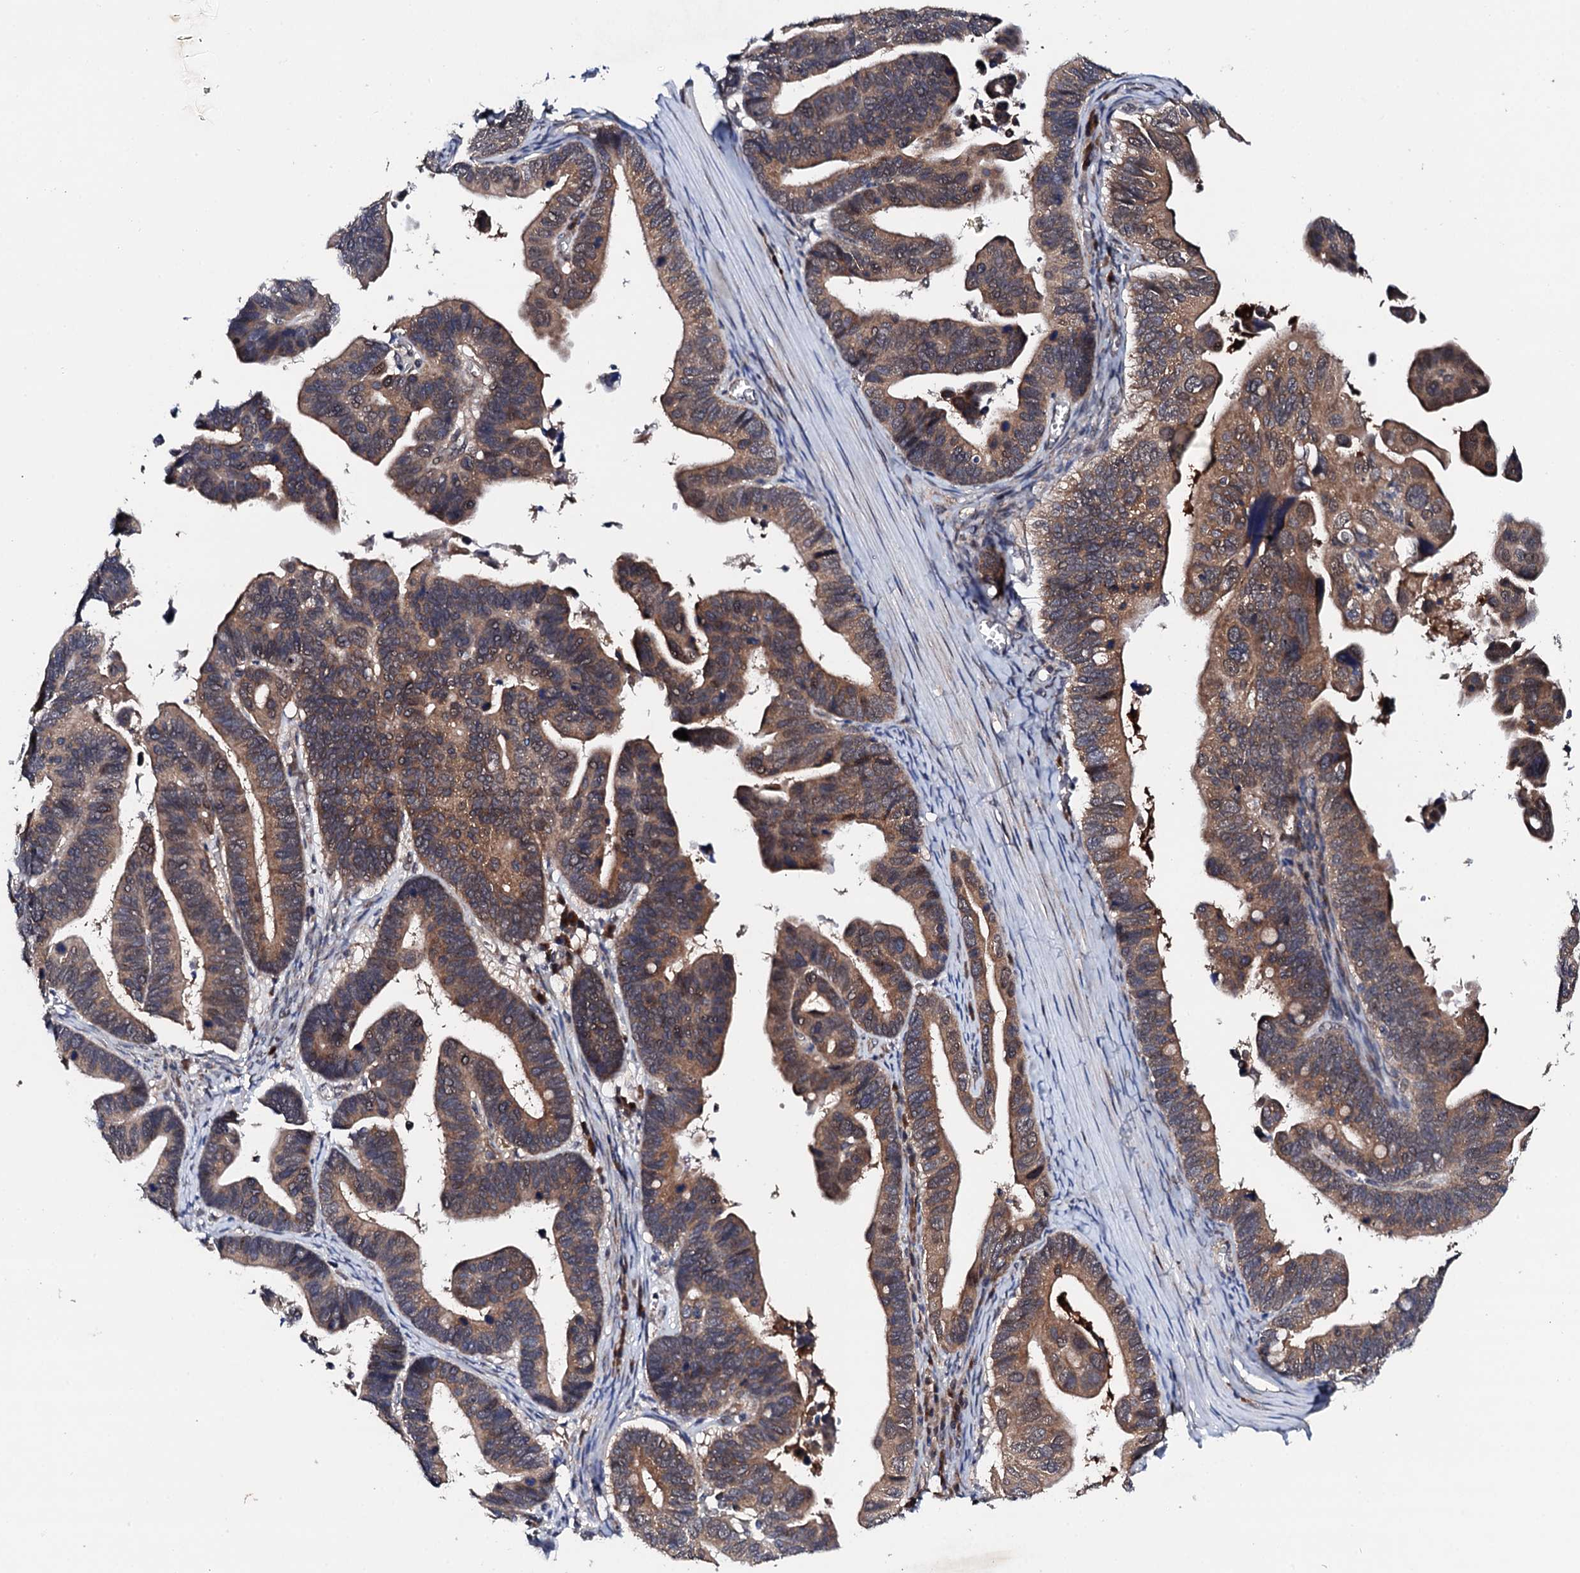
{"staining": {"intensity": "moderate", "quantity": ">75%", "location": "cytoplasmic/membranous"}, "tissue": "ovarian cancer", "cell_type": "Tumor cells", "image_type": "cancer", "snomed": [{"axis": "morphology", "description": "Cystadenocarcinoma, serous, NOS"}, {"axis": "topography", "description": "Ovary"}], "caption": "This micrograph reveals ovarian cancer stained with immunohistochemistry (IHC) to label a protein in brown. The cytoplasmic/membranous of tumor cells show moderate positivity for the protein. Nuclei are counter-stained blue.", "gene": "IP6K1", "patient": {"sex": "female", "age": 56}}